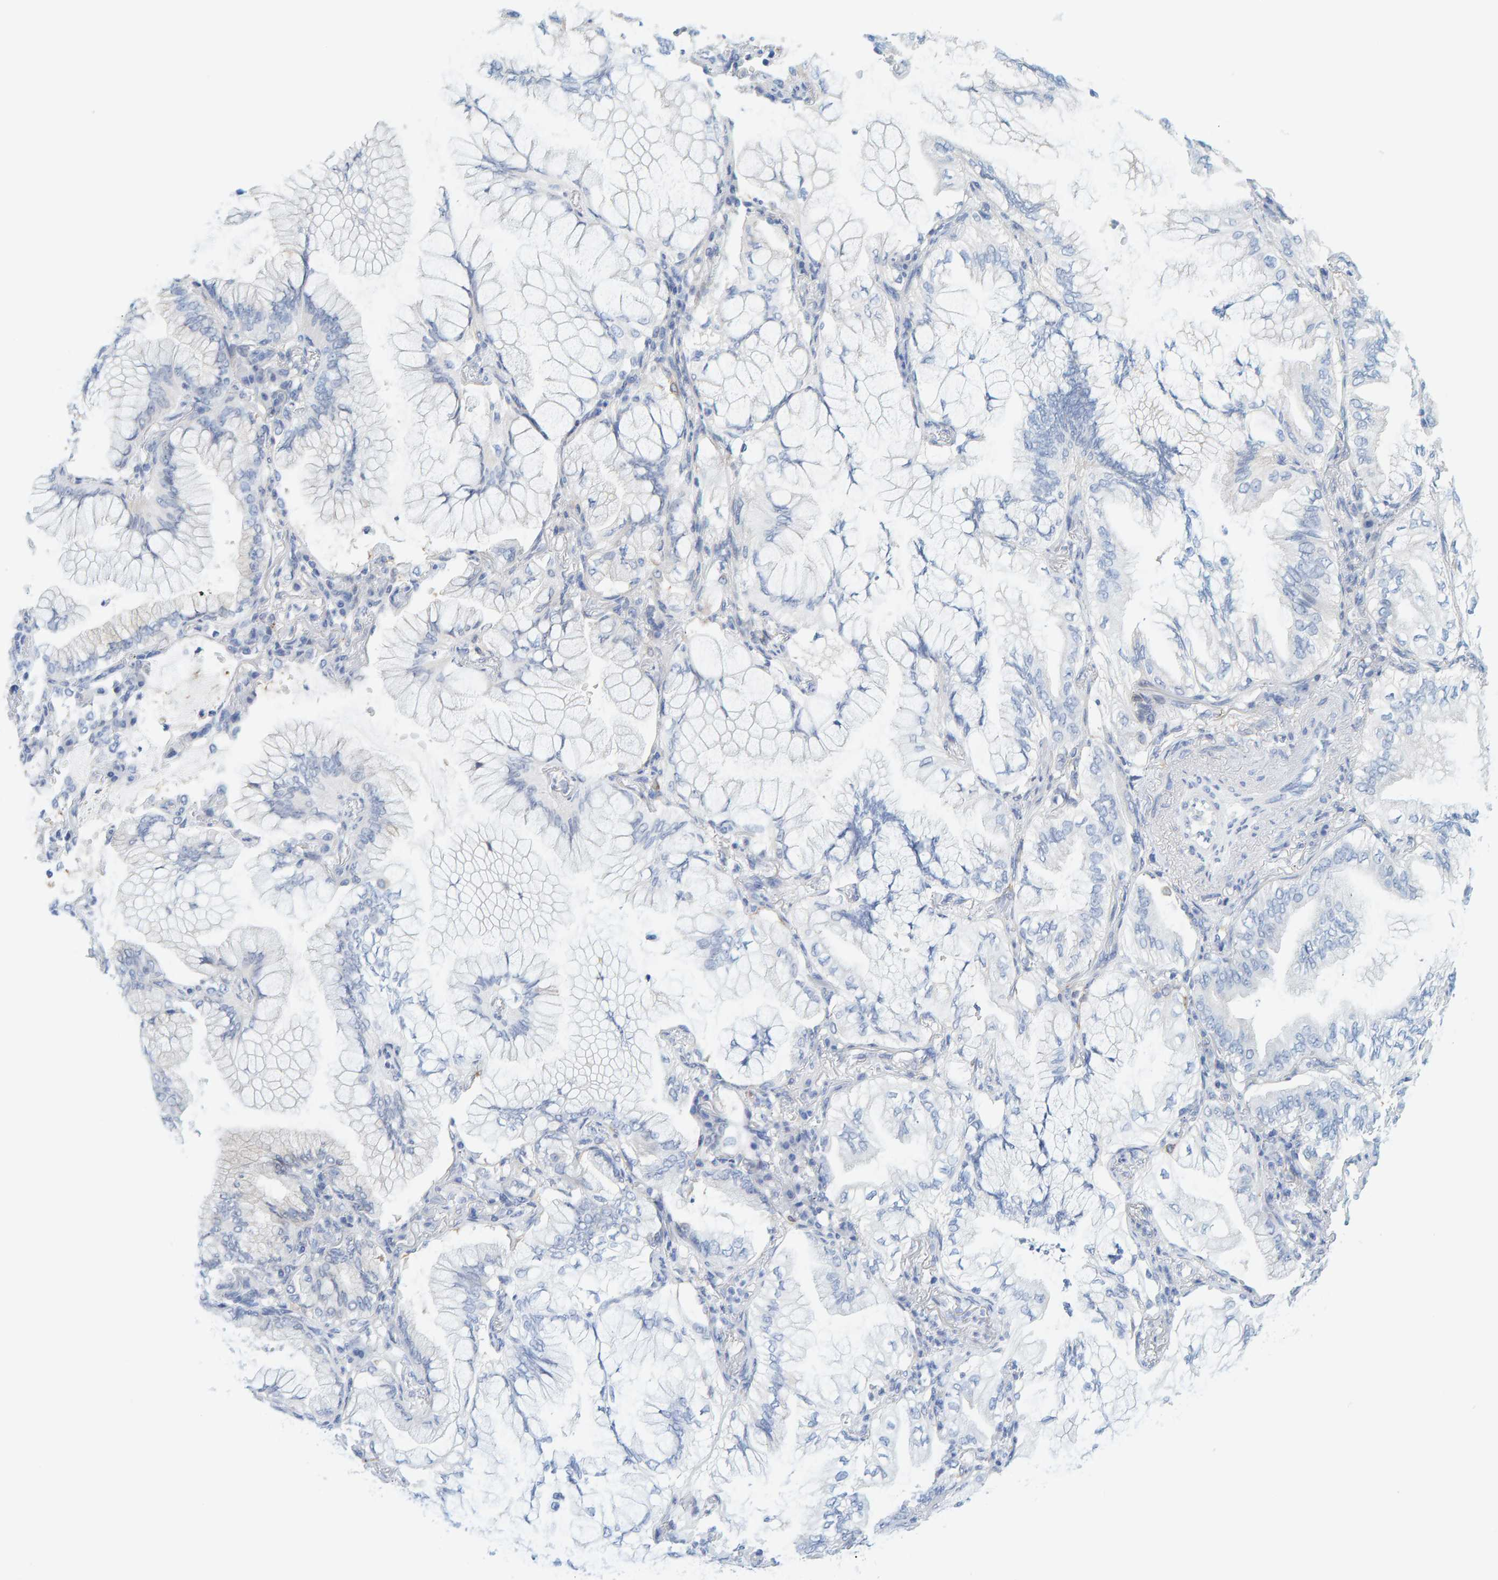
{"staining": {"intensity": "negative", "quantity": "none", "location": "none"}, "tissue": "lung cancer", "cell_type": "Tumor cells", "image_type": "cancer", "snomed": [{"axis": "morphology", "description": "Adenocarcinoma, NOS"}, {"axis": "topography", "description": "Lung"}], "caption": "Immunohistochemistry (IHC) photomicrograph of neoplastic tissue: lung cancer (adenocarcinoma) stained with DAB reveals no significant protein positivity in tumor cells.", "gene": "KLHL11", "patient": {"sex": "female", "age": 70}}